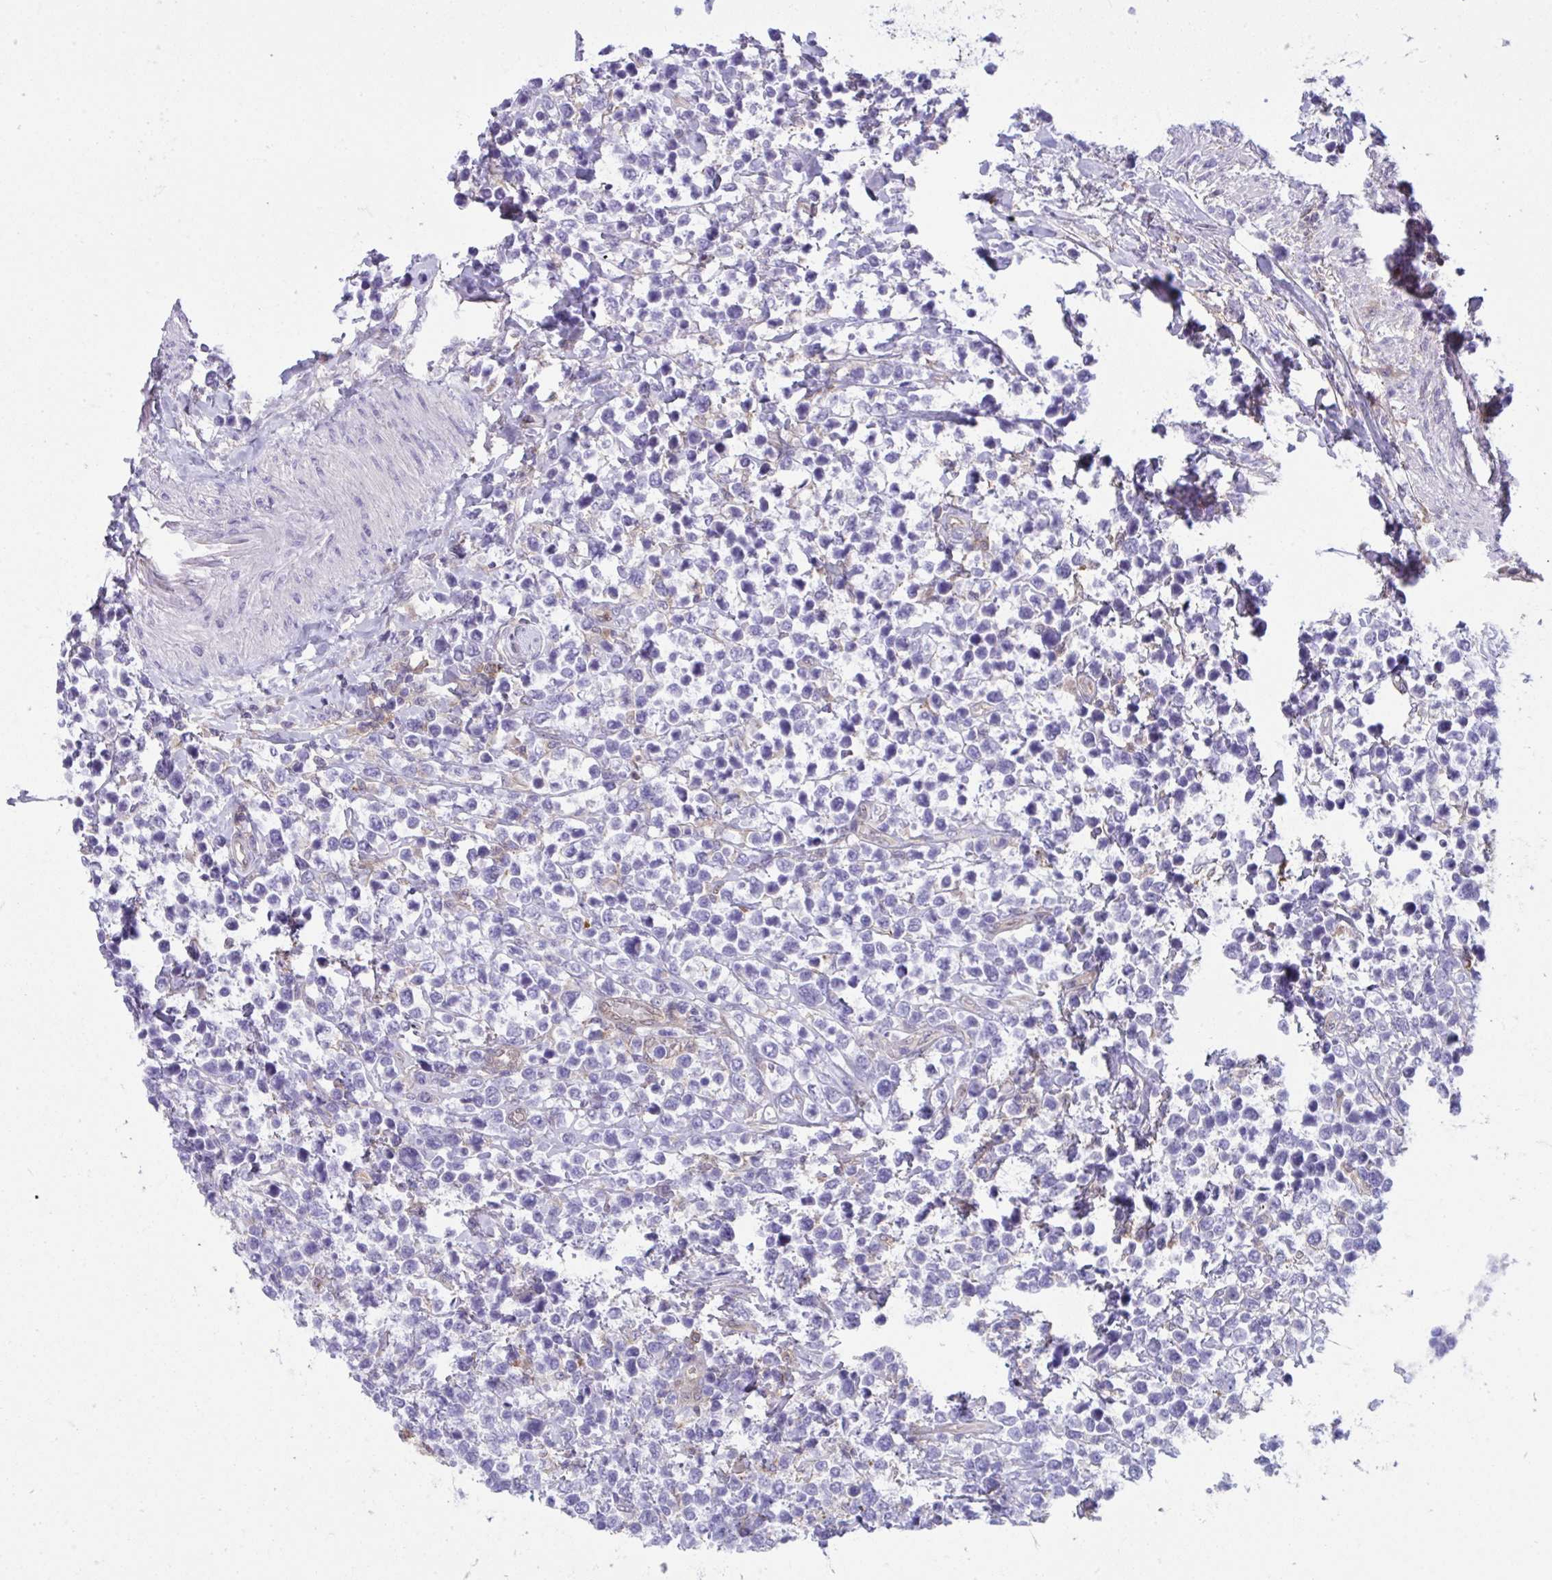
{"staining": {"intensity": "negative", "quantity": "none", "location": "none"}, "tissue": "lymphoma", "cell_type": "Tumor cells", "image_type": "cancer", "snomed": [{"axis": "morphology", "description": "Malignant lymphoma, non-Hodgkin's type, High grade"}, {"axis": "topography", "description": "Soft tissue"}], "caption": "Immunohistochemistry of human high-grade malignant lymphoma, non-Hodgkin's type displays no positivity in tumor cells.", "gene": "ALDH16A1", "patient": {"sex": "female", "age": 56}}